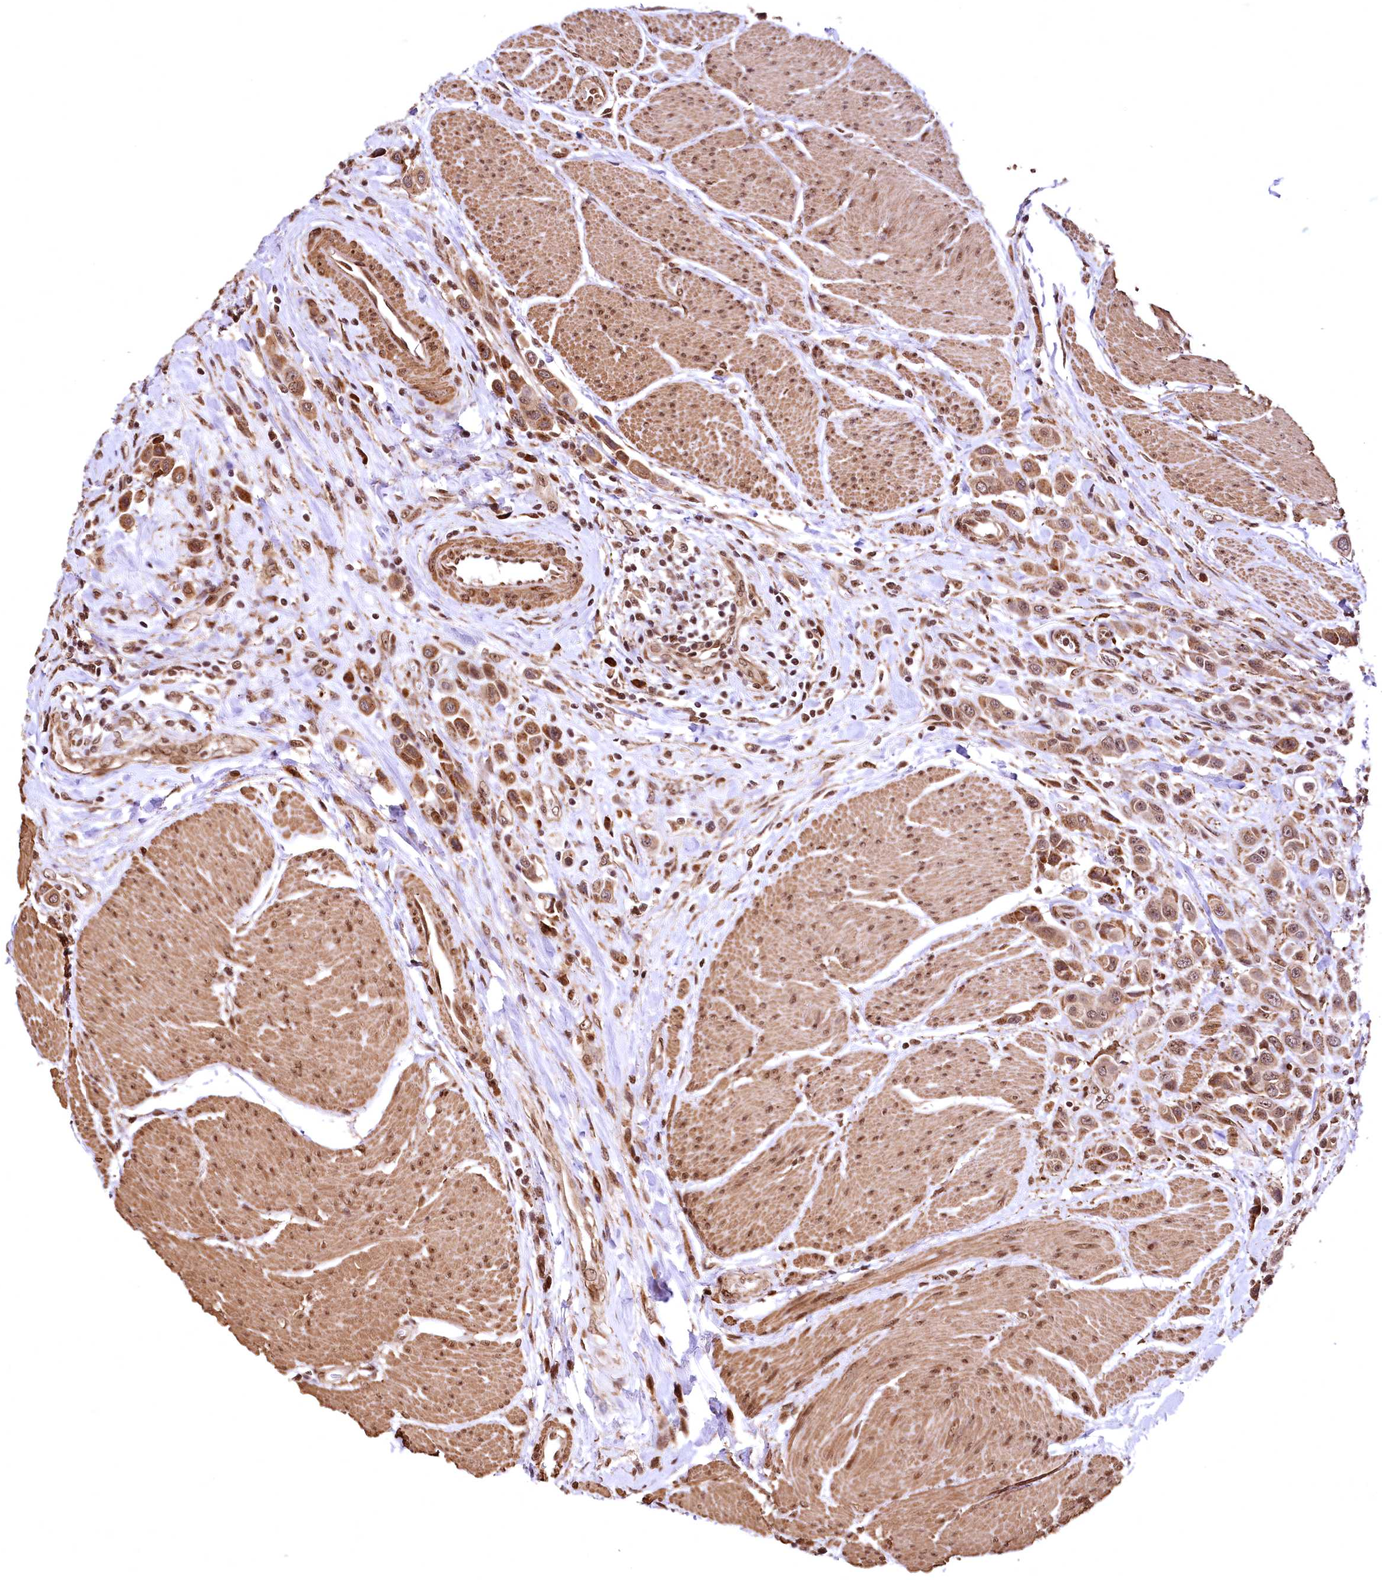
{"staining": {"intensity": "moderate", "quantity": ">75%", "location": "cytoplasmic/membranous"}, "tissue": "urothelial cancer", "cell_type": "Tumor cells", "image_type": "cancer", "snomed": [{"axis": "morphology", "description": "Urothelial carcinoma, High grade"}, {"axis": "topography", "description": "Urinary bladder"}], "caption": "Urothelial cancer tissue reveals moderate cytoplasmic/membranous positivity in approximately >75% of tumor cells, visualized by immunohistochemistry.", "gene": "PDS5B", "patient": {"sex": "male", "age": 50}}